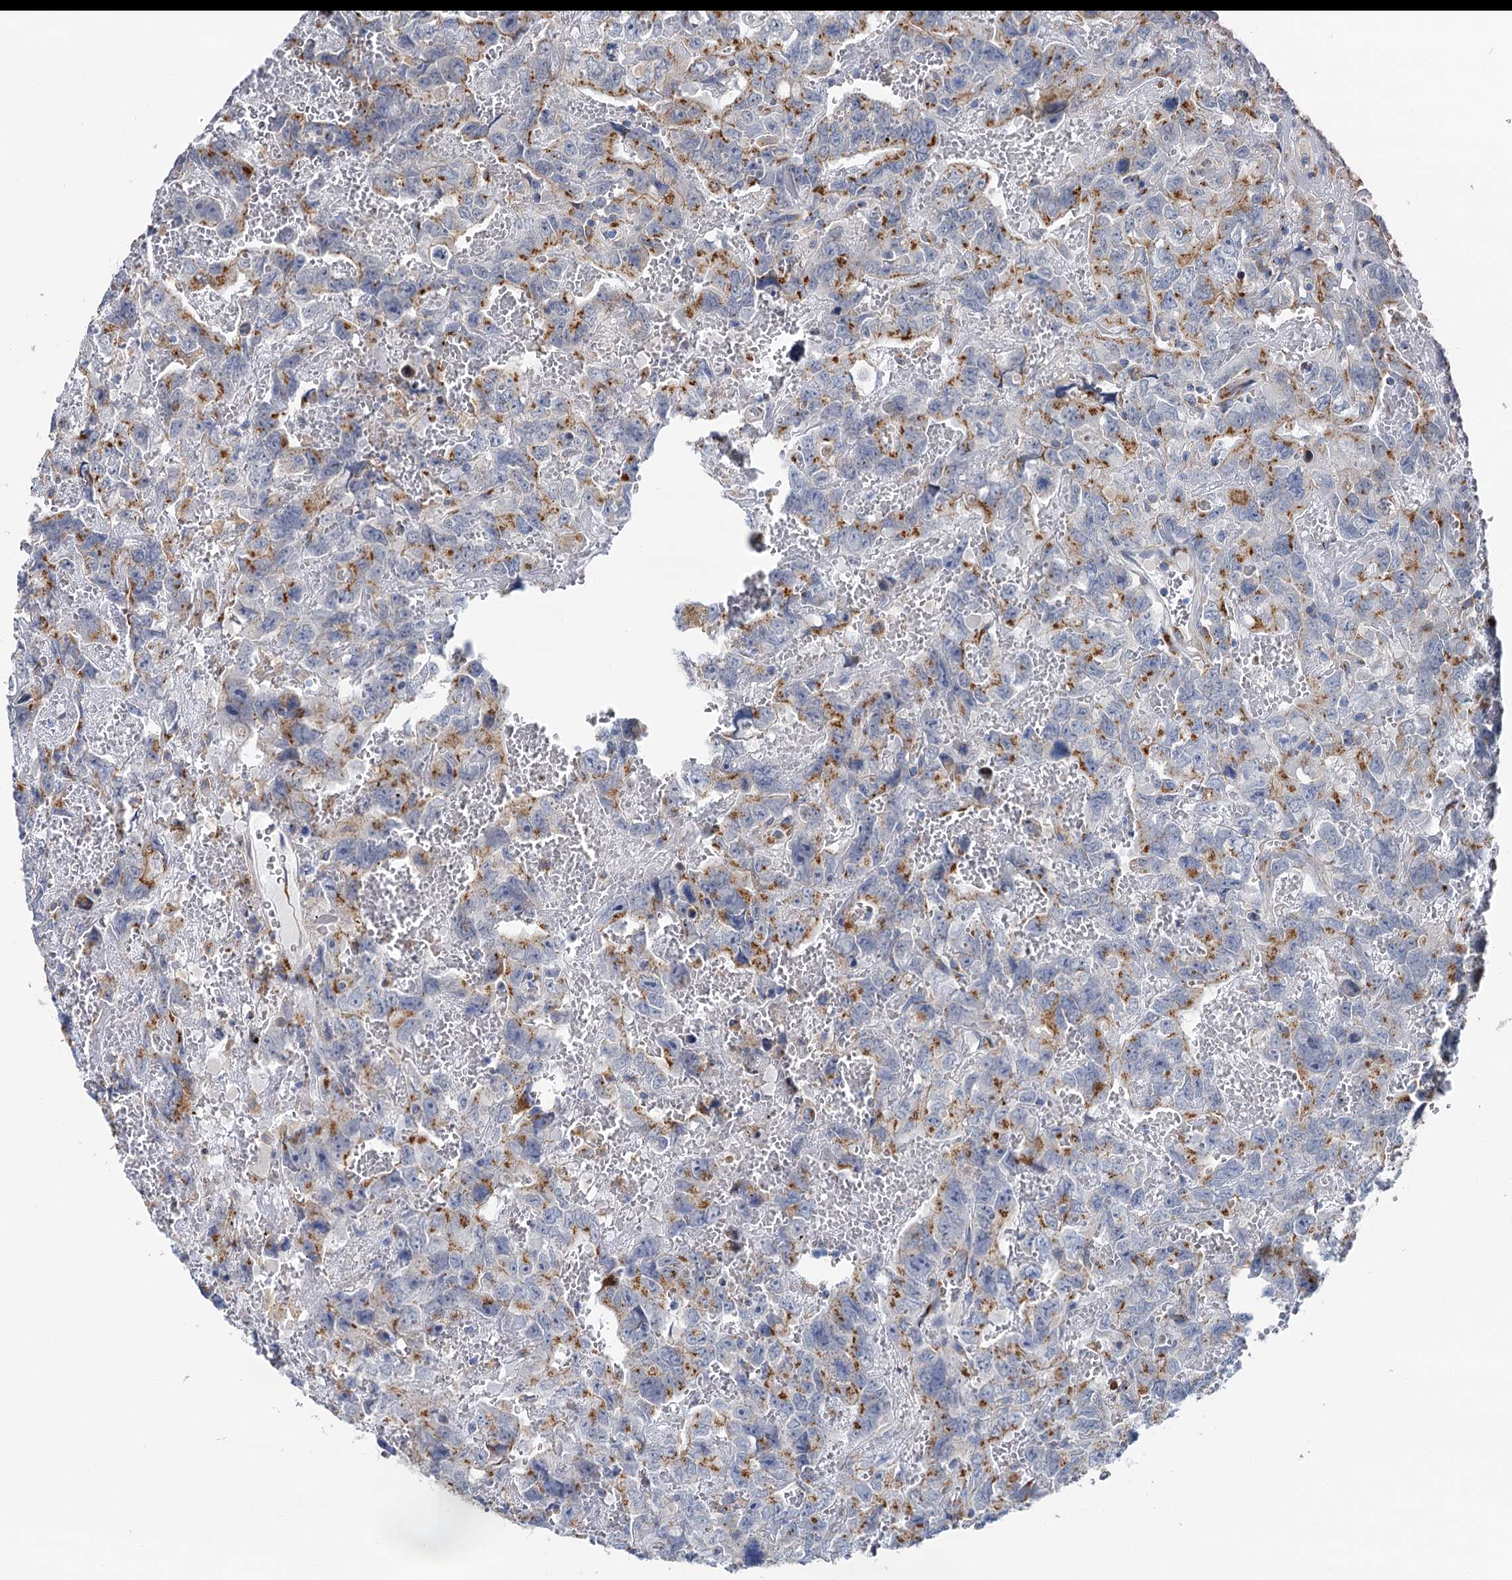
{"staining": {"intensity": "moderate", "quantity": "25%-75%", "location": "cytoplasmic/membranous"}, "tissue": "testis cancer", "cell_type": "Tumor cells", "image_type": "cancer", "snomed": [{"axis": "morphology", "description": "Carcinoma, Embryonal, NOS"}, {"axis": "topography", "description": "Testis"}], "caption": "Protein staining by immunohistochemistry (IHC) demonstrates moderate cytoplasmic/membranous positivity in approximately 25%-75% of tumor cells in testis embryonal carcinoma.", "gene": "BET1L", "patient": {"sex": "male", "age": 45}}